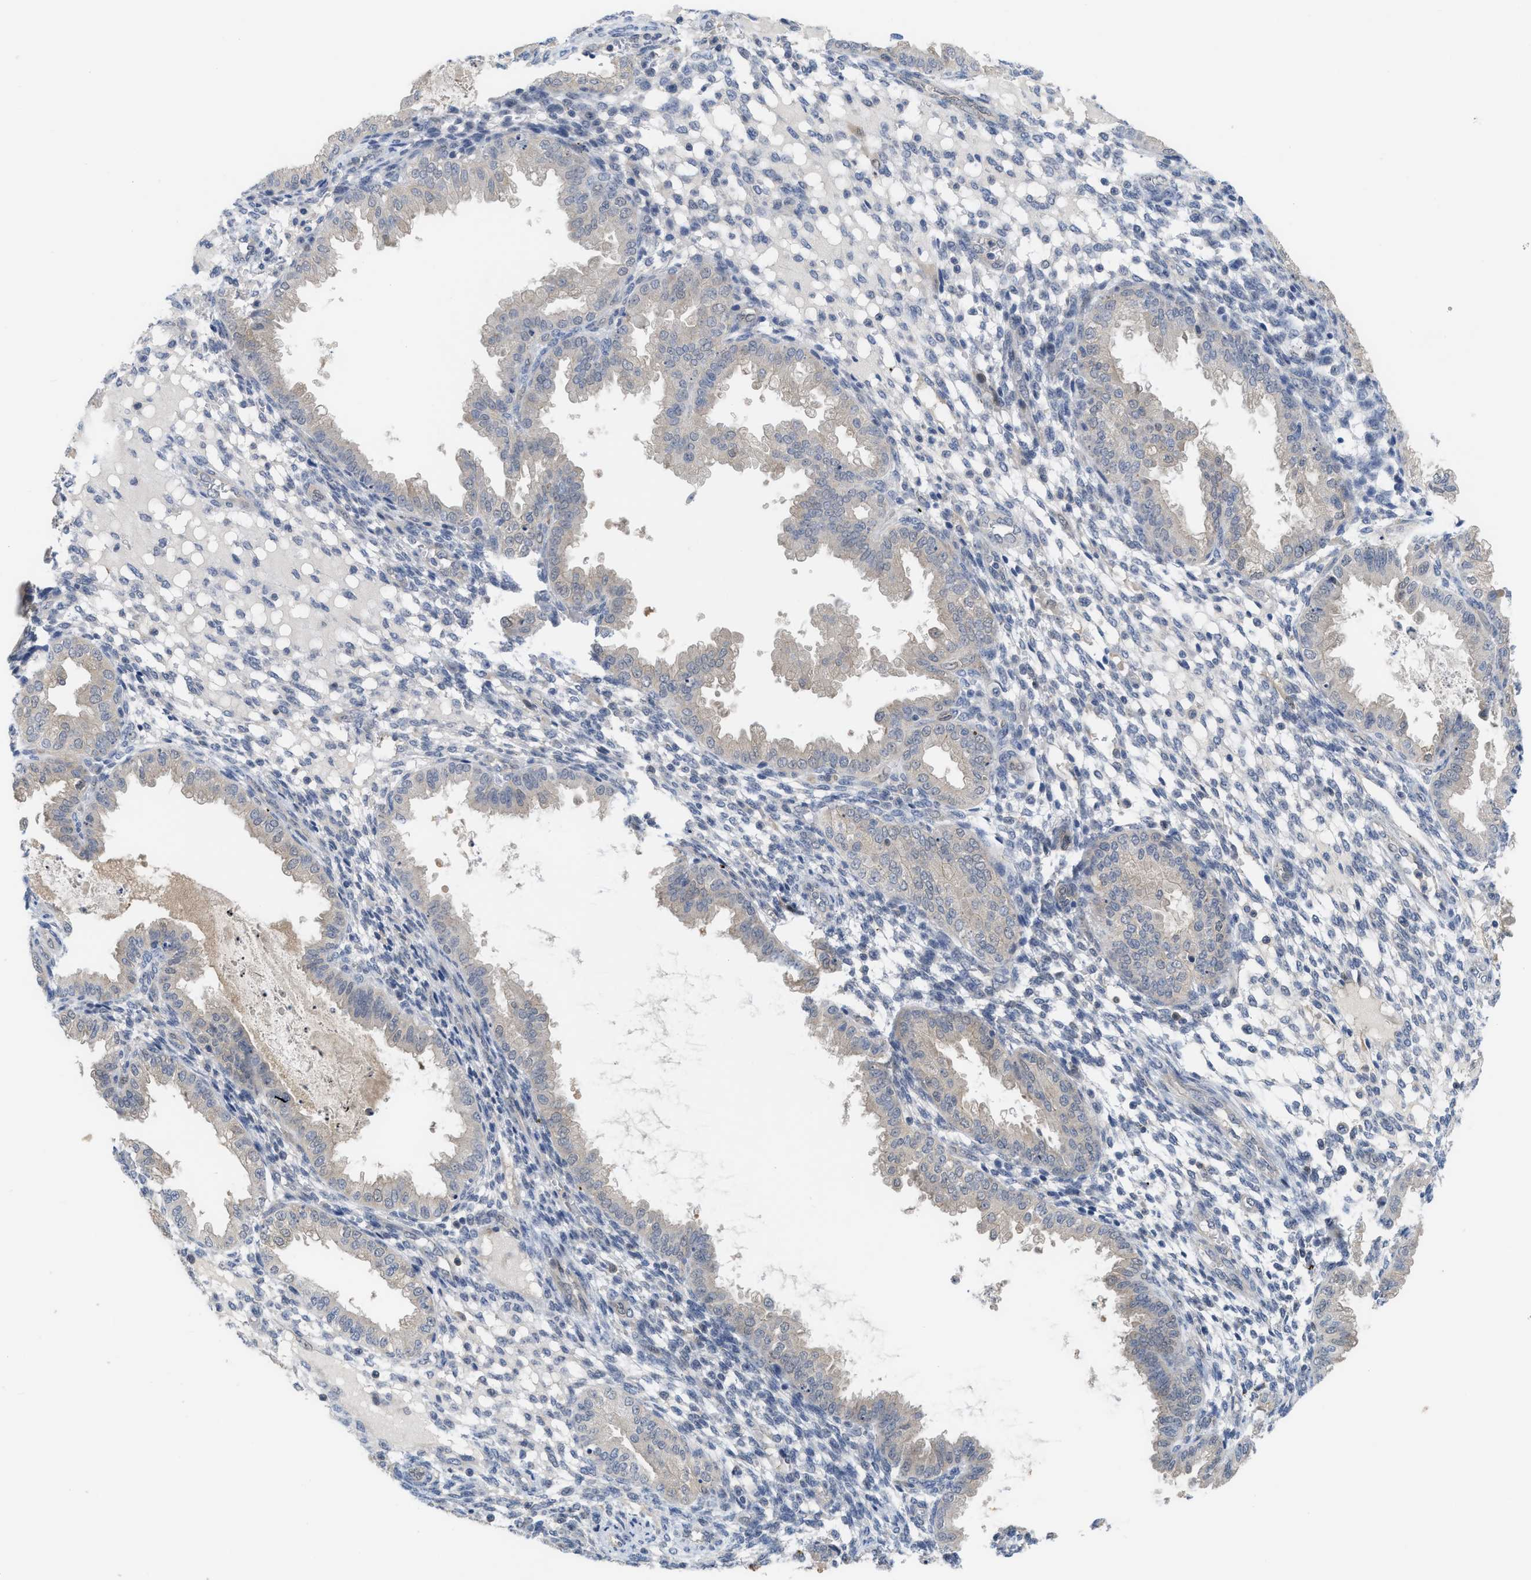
{"staining": {"intensity": "negative", "quantity": "none", "location": "none"}, "tissue": "endometrium", "cell_type": "Cells in endometrial stroma", "image_type": "normal", "snomed": [{"axis": "morphology", "description": "Normal tissue, NOS"}, {"axis": "topography", "description": "Endometrium"}], "caption": "Immunohistochemistry (IHC) histopathology image of unremarkable endometrium: endometrium stained with DAB demonstrates no significant protein expression in cells in endometrial stroma. (Immunohistochemistry, brightfield microscopy, high magnification).", "gene": "LDAF1", "patient": {"sex": "female", "age": 33}}